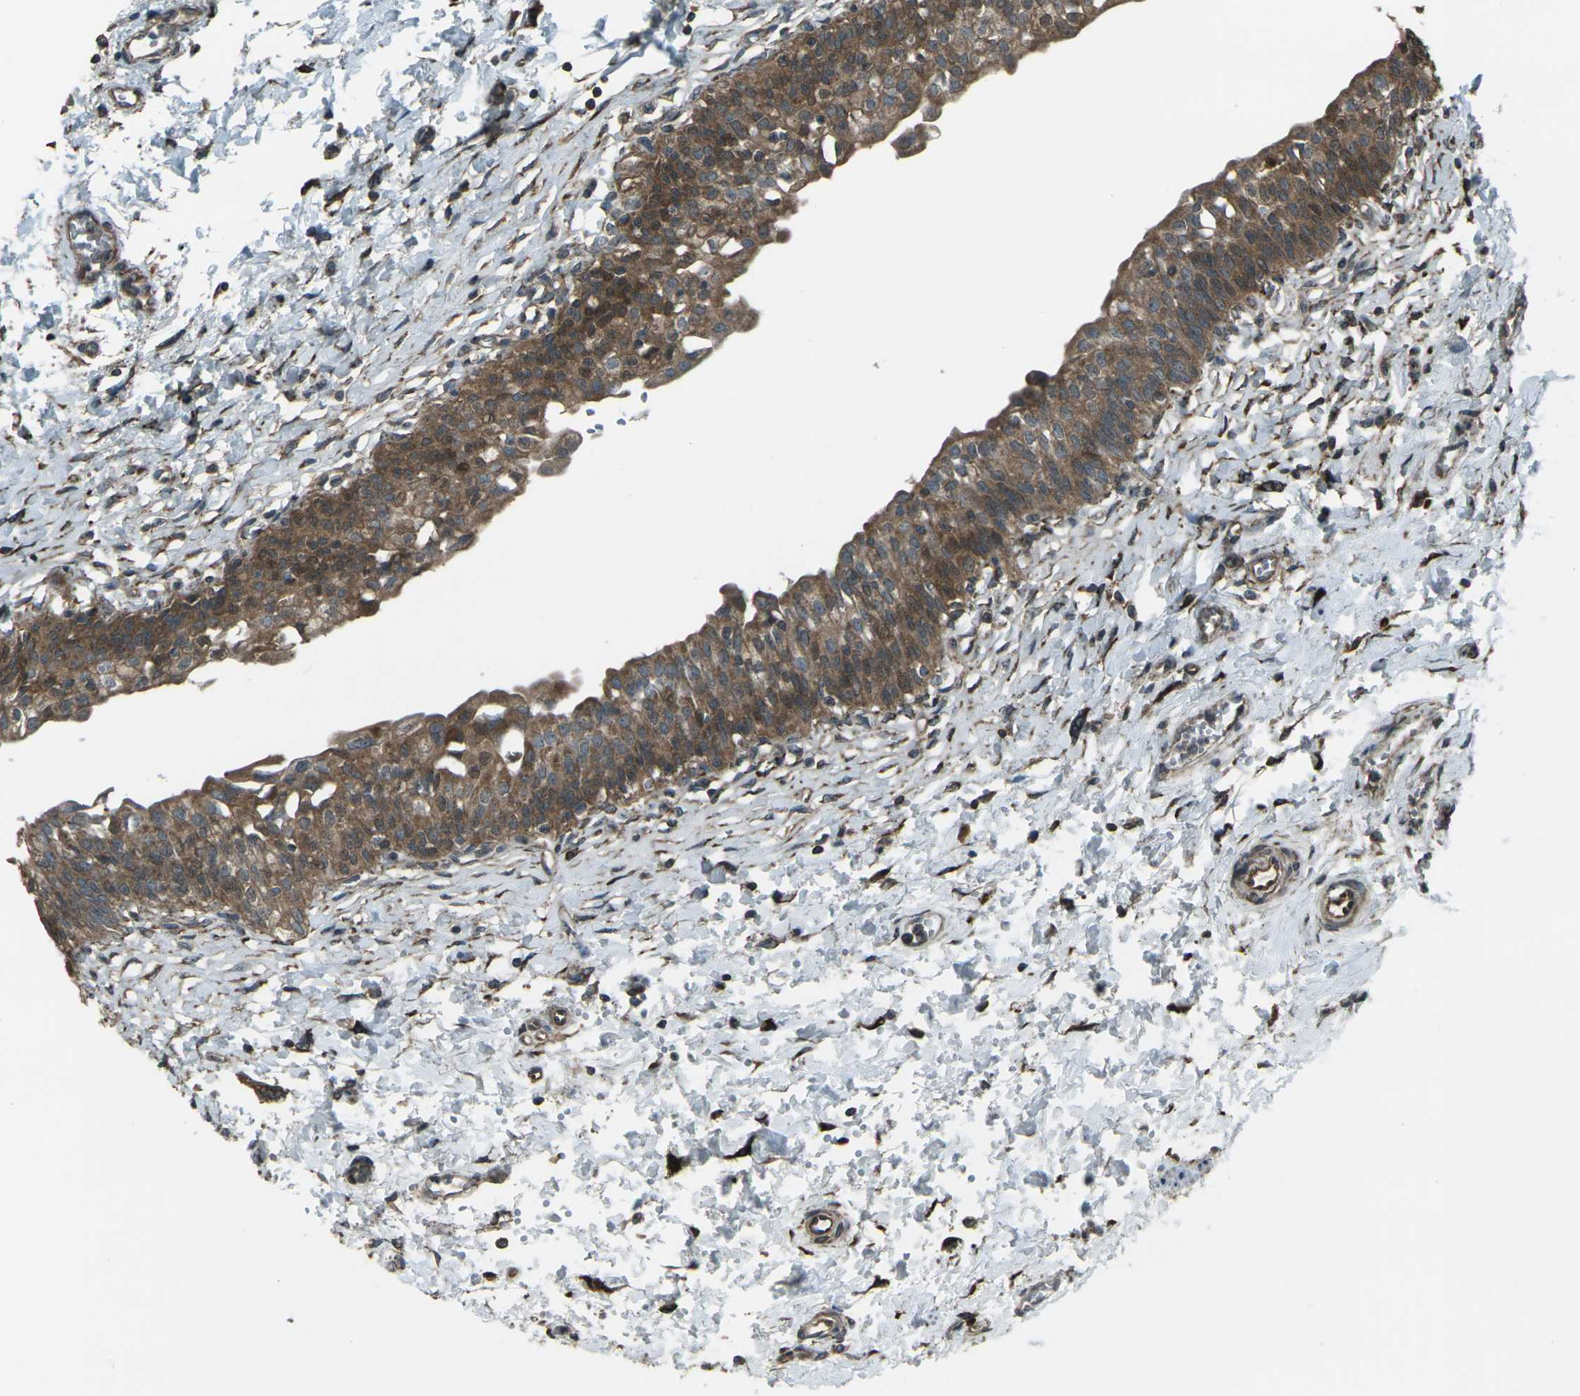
{"staining": {"intensity": "strong", "quantity": ">75%", "location": "cytoplasmic/membranous"}, "tissue": "urinary bladder", "cell_type": "Urothelial cells", "image_type": "normal", "snomed": [{"axis": "morphology", "description": "Normal tissue, NOS"}, {"axis": "topography", "description": "Urinary bladder"}], "caption": "IHC (DAB) staining of benign urinary bladder exhibits strong cytoplasmic/membranous protein positivity in approximately >75% of urothelial cells. (IHC, brightfield microscopy, high magnification).", "gene": "LSMEM1", "patient": {"sex": "male", "age": 55}}